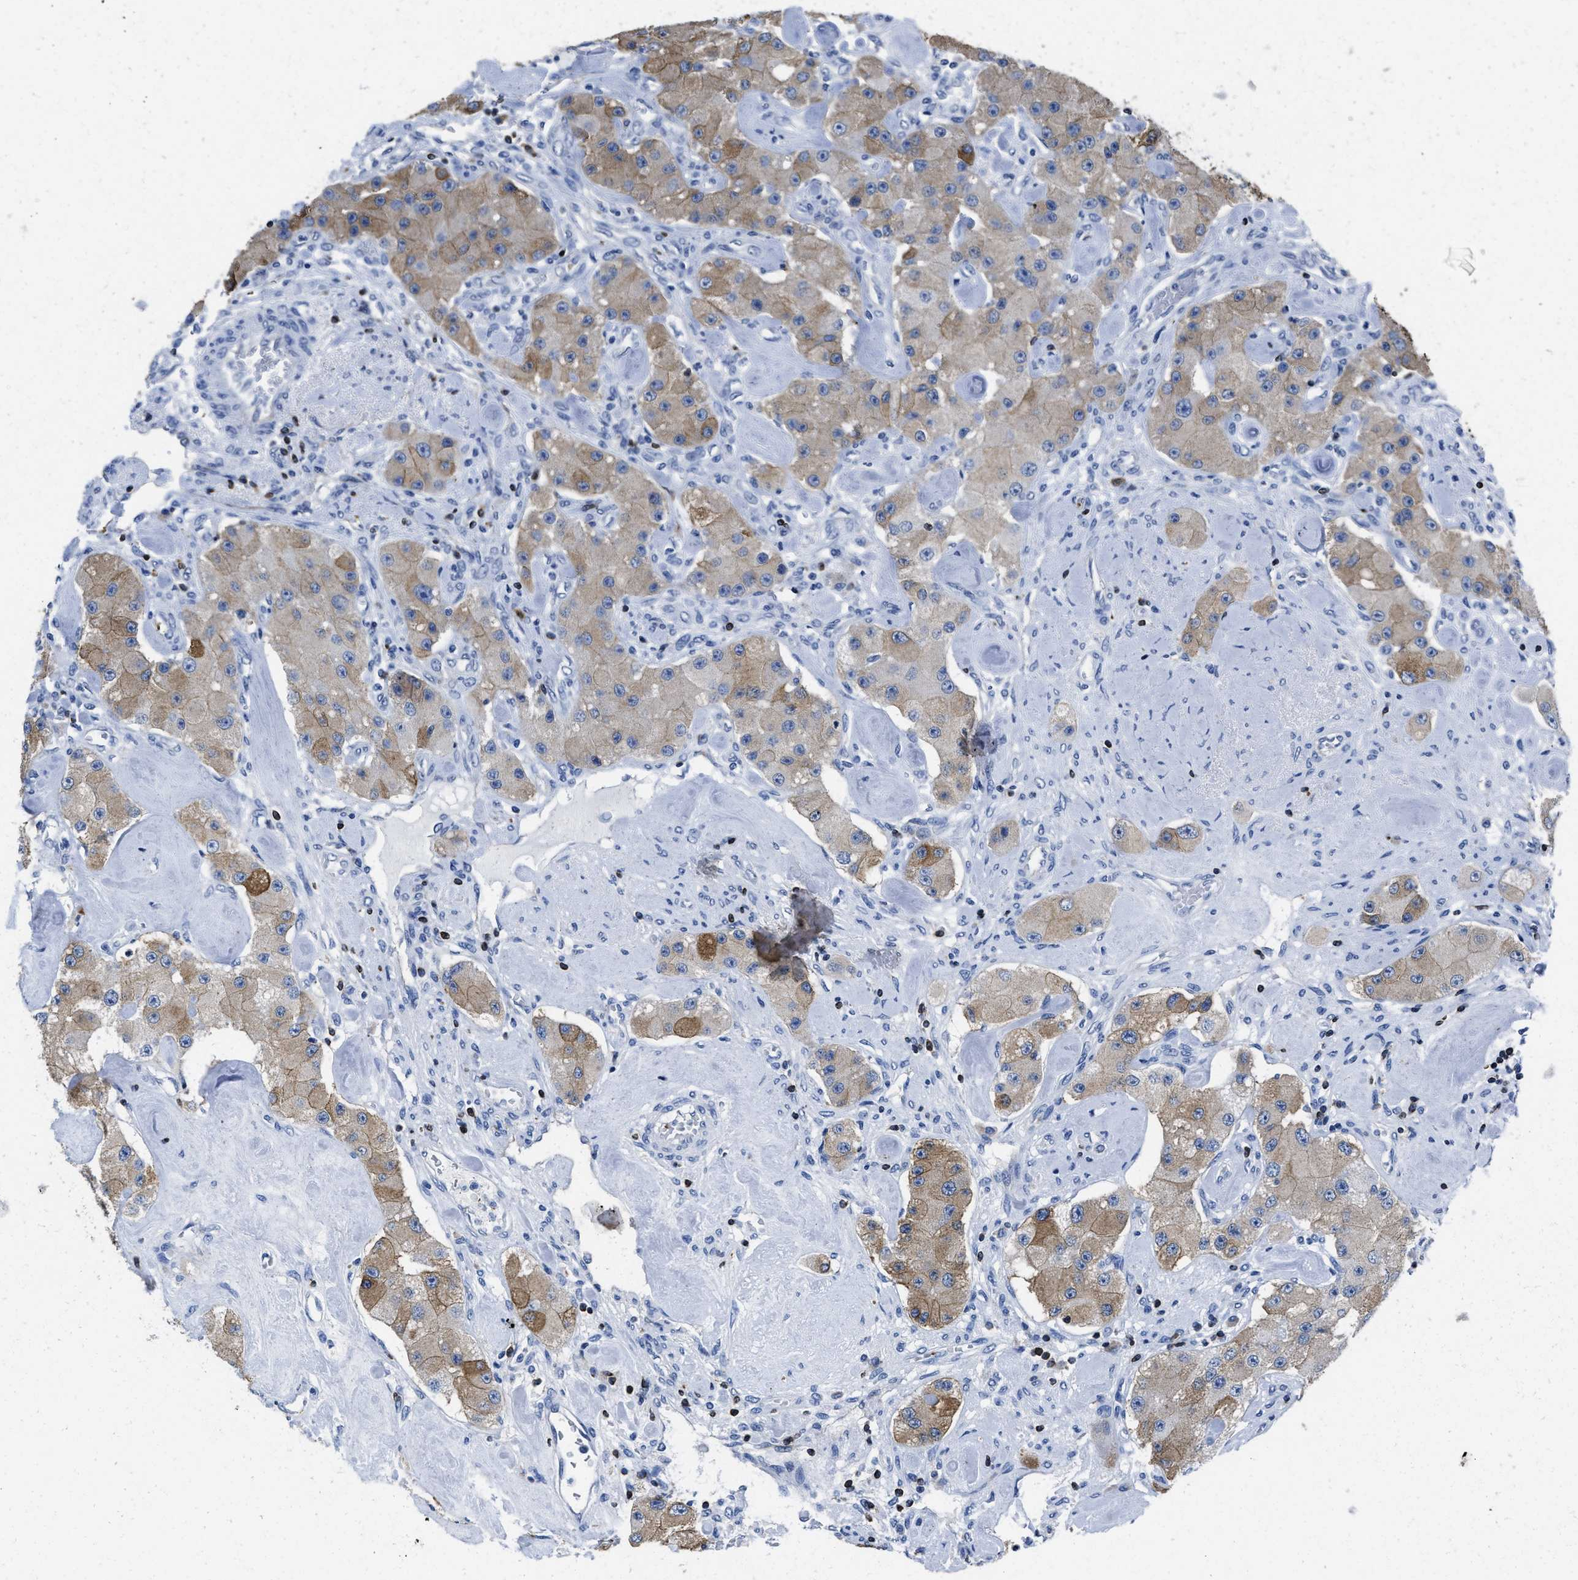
{"staining": {"intensity": "moderate", "quantity": ">75%", "location": "cytoplasmic/membranous"}, "tissue": "carcinoid", "cell_type": "Tumor cells", "image_type": "cancer", "snomed": [{"axis": "morphology", "description": "Carcinoid, malignant, NOS"}, {"axis": "topography", "description": "Pancreas"}], "caption": "This histopathology image displays IHC staining of human carcinoid (malignant), with medium moderate cytoplasmic/membranous positivity in approximately >75% of tumor cells.", "gene": "ITGA3", "patient": {"sex": "male", "age": 41}}